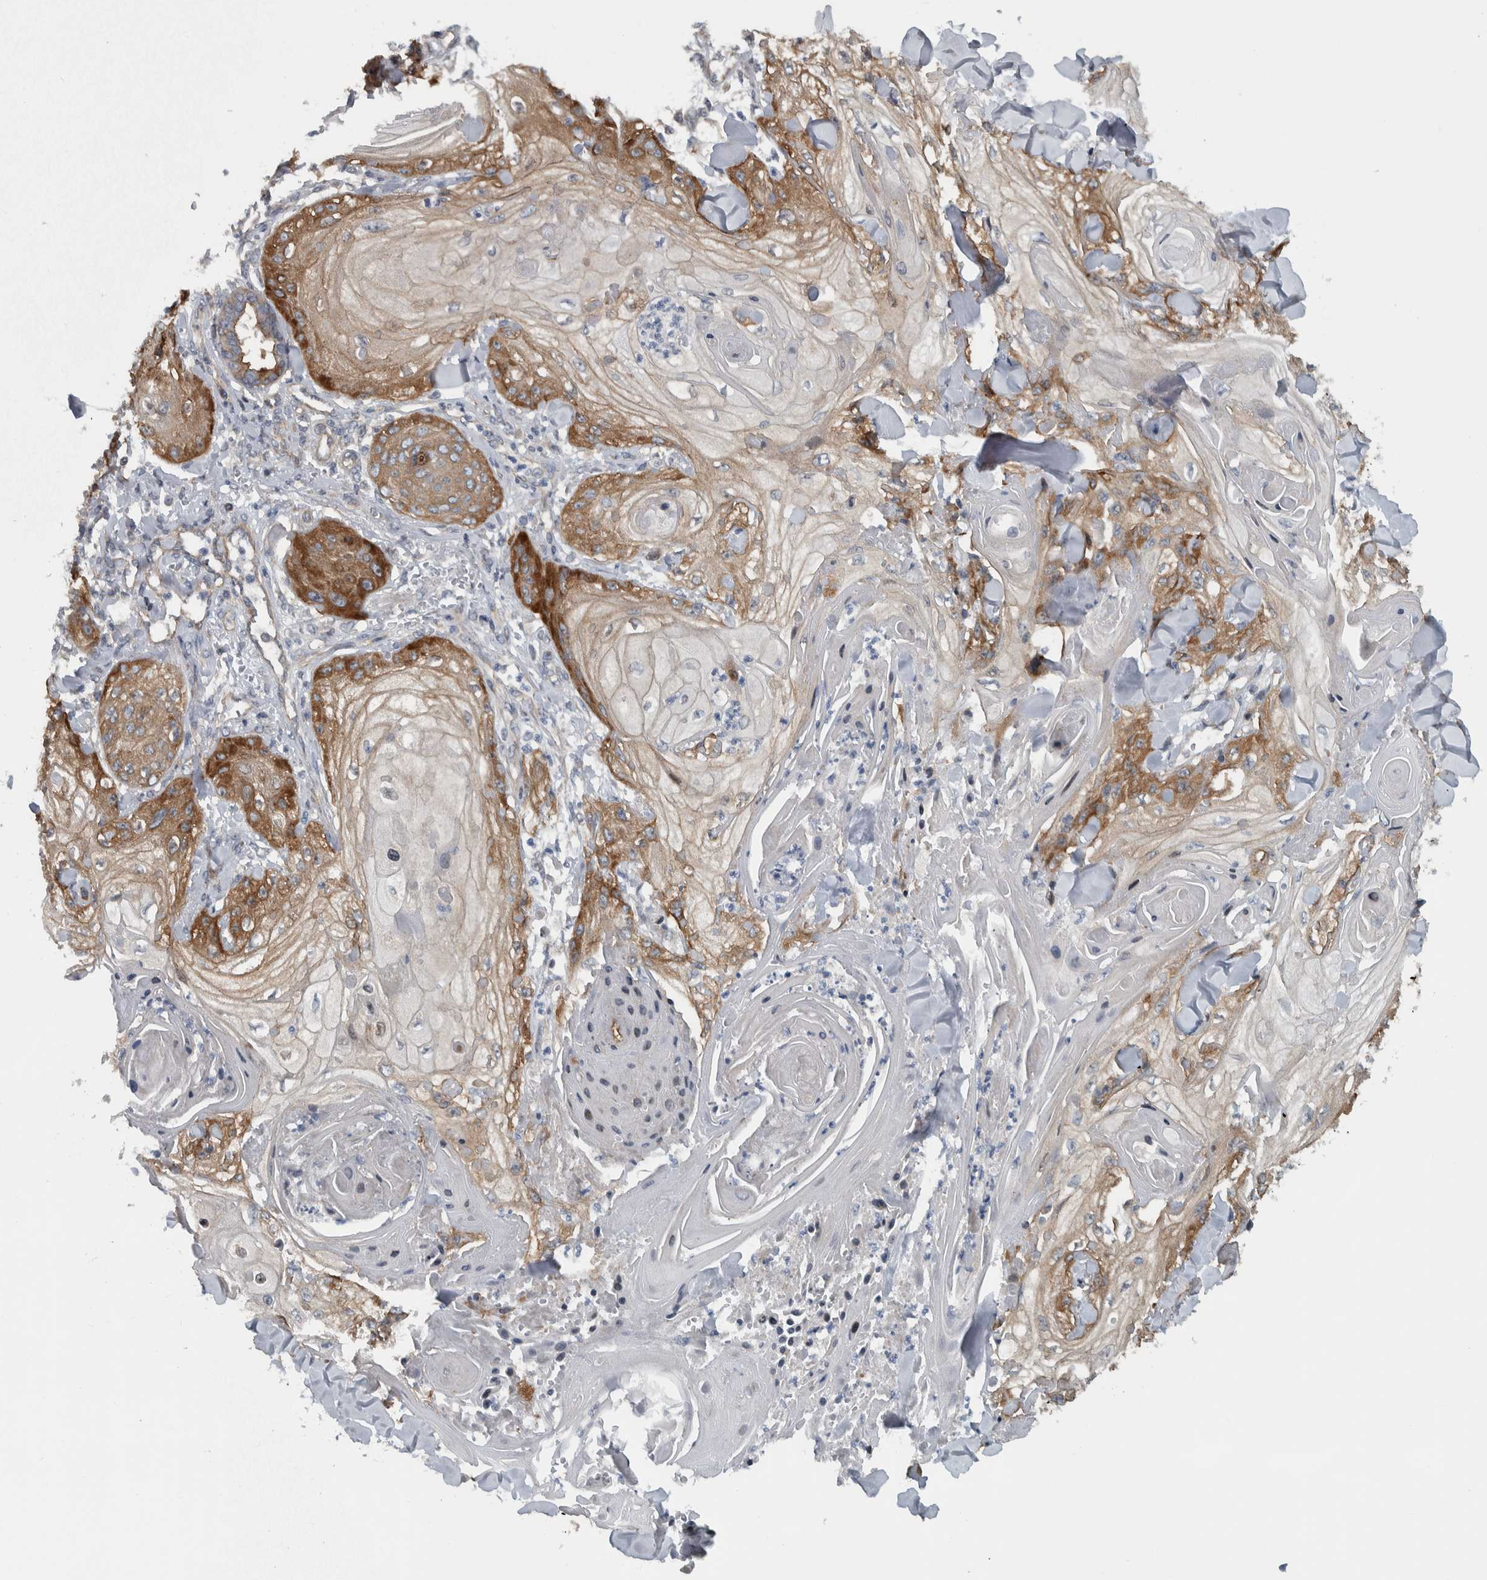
{"staining": {"intensity": "strong", "quantity": "25%-75%", "location": "cytoplasmic/membranous"}, "tissue": "skin cancer", "cell_type": "Tumor cells", "image_type": "cancer", "snomed": [{"axis": "morphology", "description": "Squamous cell carcinoma, NOS"}, {"axis": "topography", "description": "Skin"}], "caption": "A high-resolution photomicrograph shows immunohistochemistry (IHC) staining of skin cancer, which shows strong cytoplasmic/membranous staining in approximately 25%-75% of tumor cells.", "gene": "BAIAP2L1", "patient": {"sex": "male", "age": 74}}